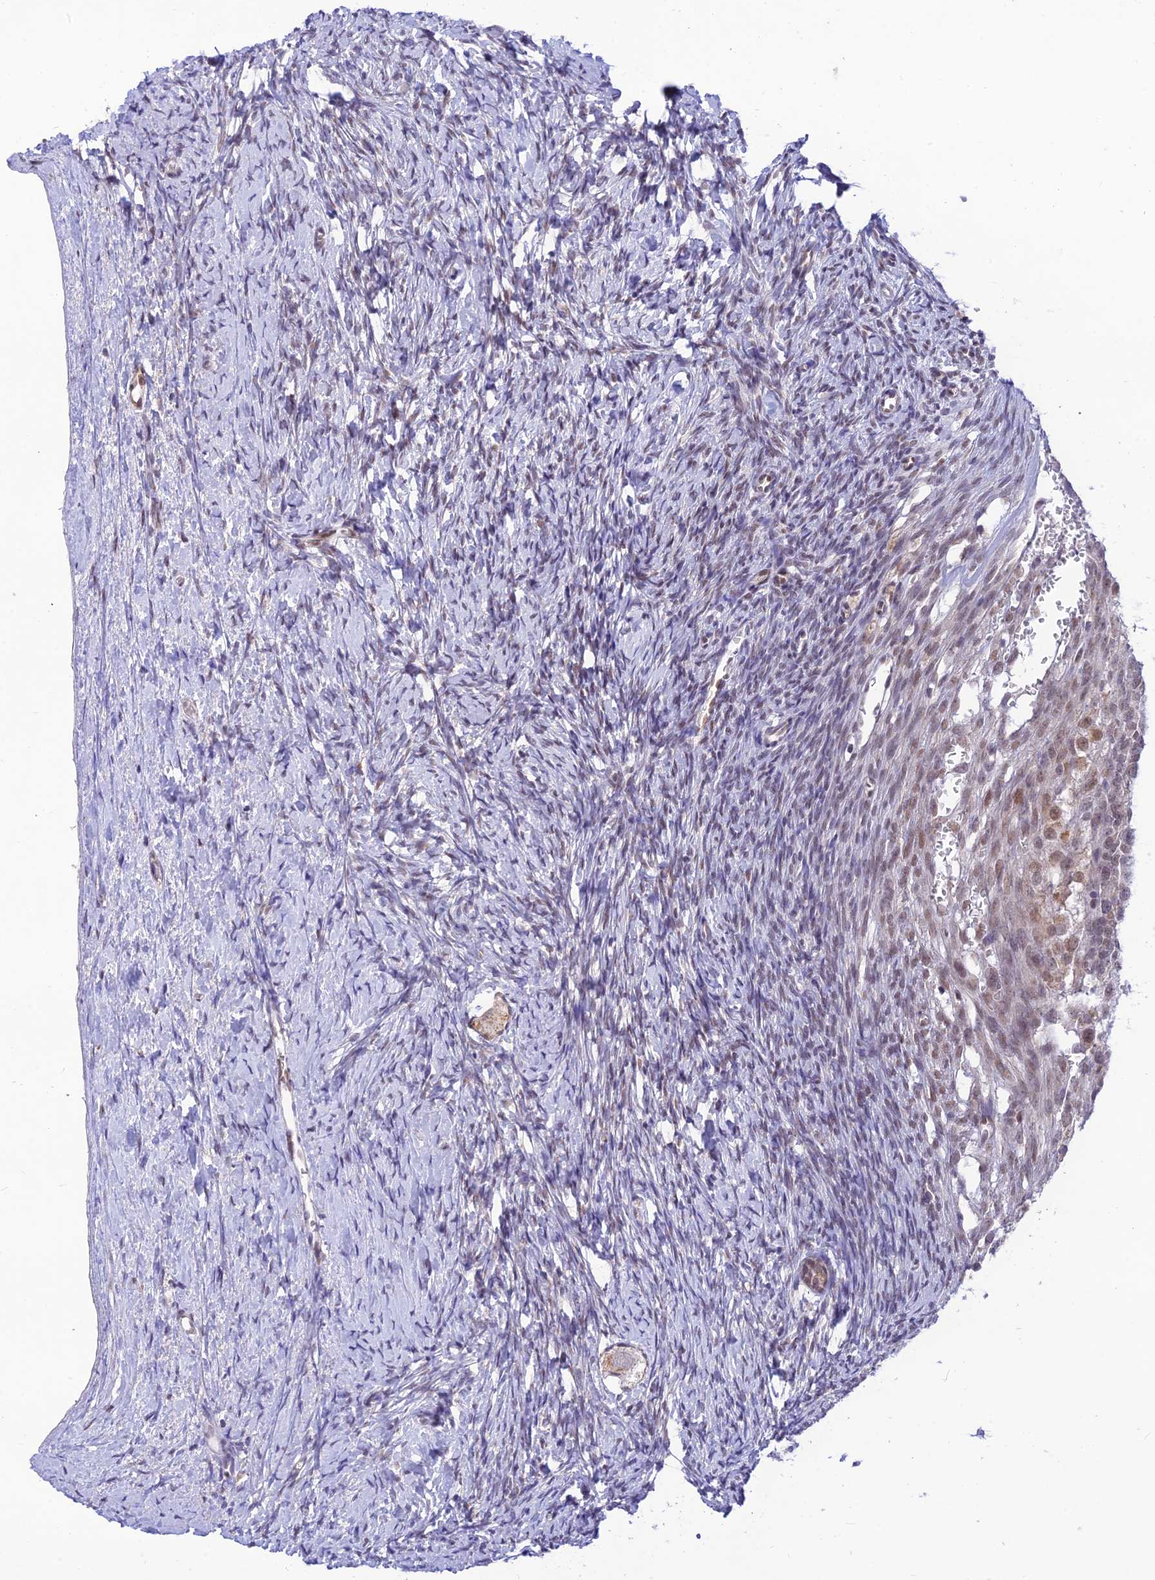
{"staining": {"intensity": "moderate", "quantity": ">75%", "location": "cytoplasmic/membranous"}, "tissue": "ovary", "cell_type": "Follicle cells", "image_type": "normal", "snomed": [{"axis": "morphology", "description": "Normal tissue, NOS"}, {"axis": "morphology", "description": "Developmental malformation"}, {"axis": "topography", "description": "Ovary"}], "caption": "Unremarkable ovary was stained to show a protein in brown. There is medium levels of moderate cytoplasmic/membranous expression in about >75% of follicle cells. (Brightfield microscopy of DAB IHC at high magnification).", "gene": "MICOS13", "patient": {"sex": "female", "age": 39}}